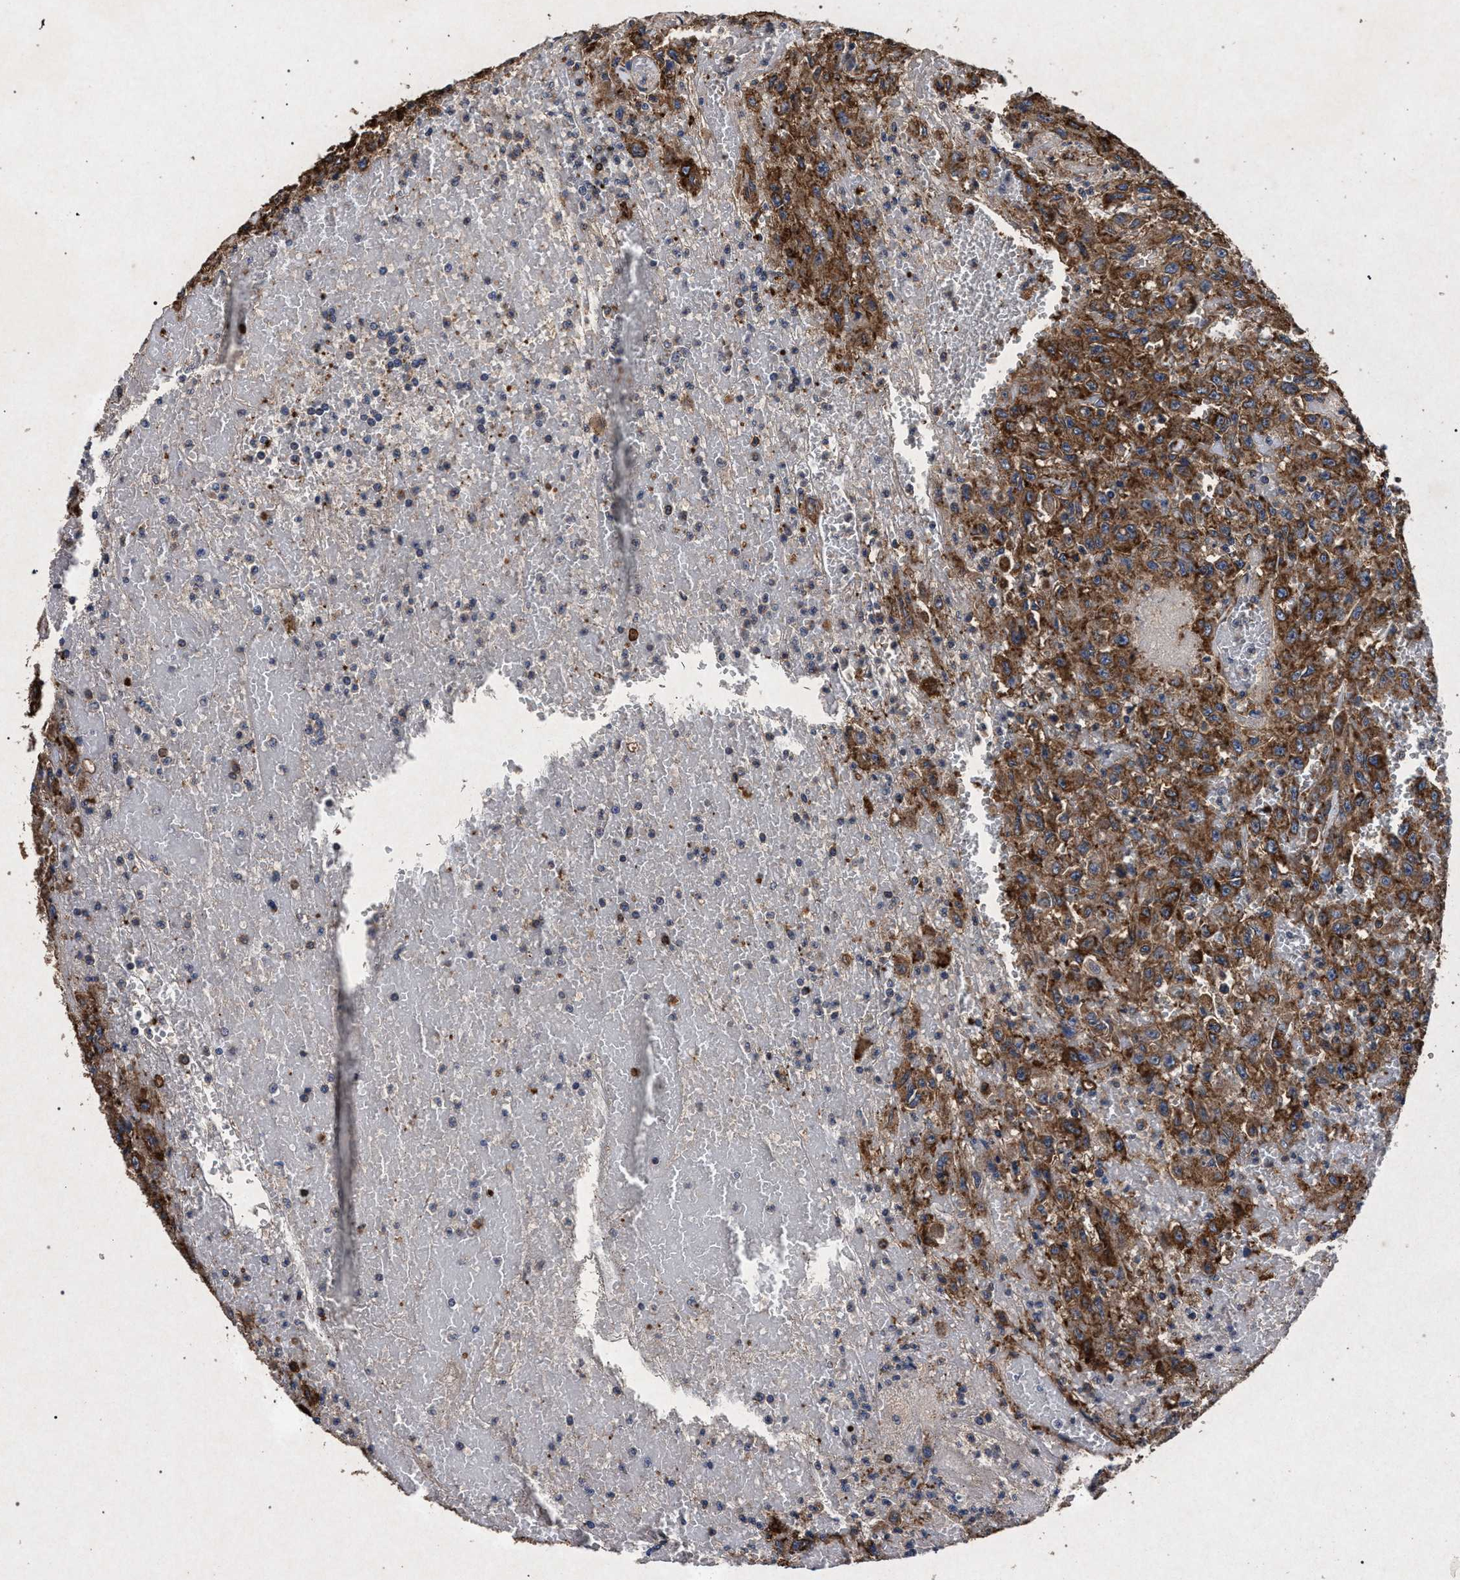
{"staining": {"intensity": "moderate", "quantity": ">75%", "location": "cytoplasmic/membranous"}, "tissue": "urothelial cancer", "cell_type": "Tumor cells", "image_type": "cancer", "snomed": [{"axis": "morphology", "description": "Urothelial carcinoma, High grade"}, {"axis": "topography", "description": "Urinary bladder"}], "caption": "IHC (DAB (3,3'-diaminobenzidine)) staining of human high-grade urothelial carcinoma exhibits moderate cytoplasmic/membranous protein staining in about >75% of tumor cells. Using DAB (3,3'-diaminobenzidine) (brown) and hematoxylin (blue) stains, captured at high magnification using brightfield microscopy.", "gene": "MARCKS", "patient": {"sex": "male", "age": 46}}